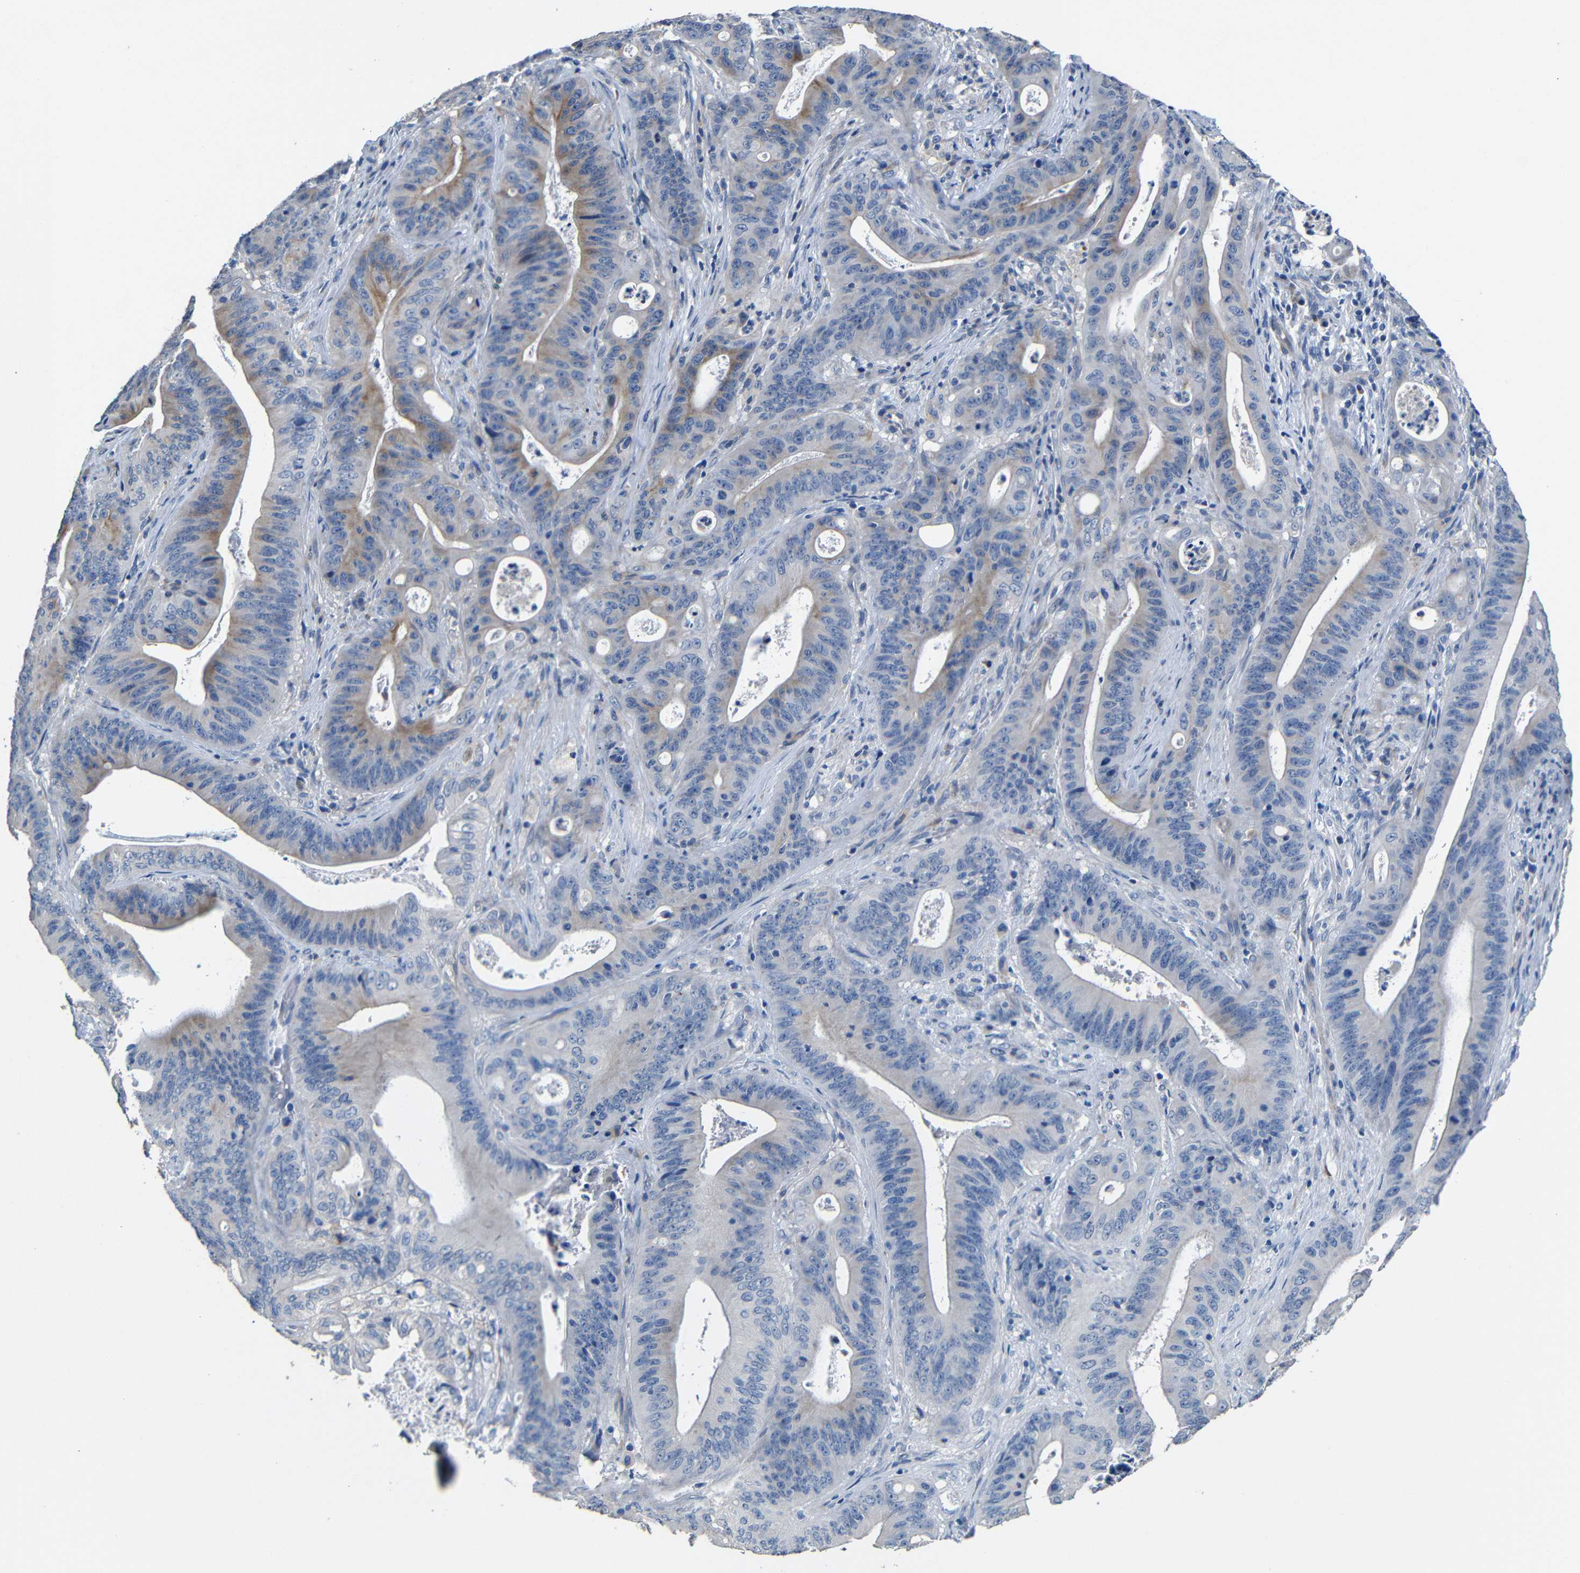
{"staining": {"intensity": "moderate", "quantity": "<25%", "location": "cytoplasmic/membranous"}, "tissue": "pancreatic cancer", "cell_type": "Tumor cells", "image_type": "cancer", "snomed": [{"axis": "morphology", "description": "Normal tissue, NOS"}, {"axis": "topography", "description": "Lymph node"}], "caption": "Immunohistochemistry staining of pancreatic cancer, which shows low levels of moderate cytoplasmic/membranous expression in approximately <25% of tumor cells indicating moderate cytoplasmic/membranous protein positivity. The staining was performed using DAB (3,3'-diaminobenzidine) (brown) for protein detection and nuclei were counterstained in hematoxylin (blue).", "gene": "ACKR2", "patient": {"sex": "male", "age": 62}}